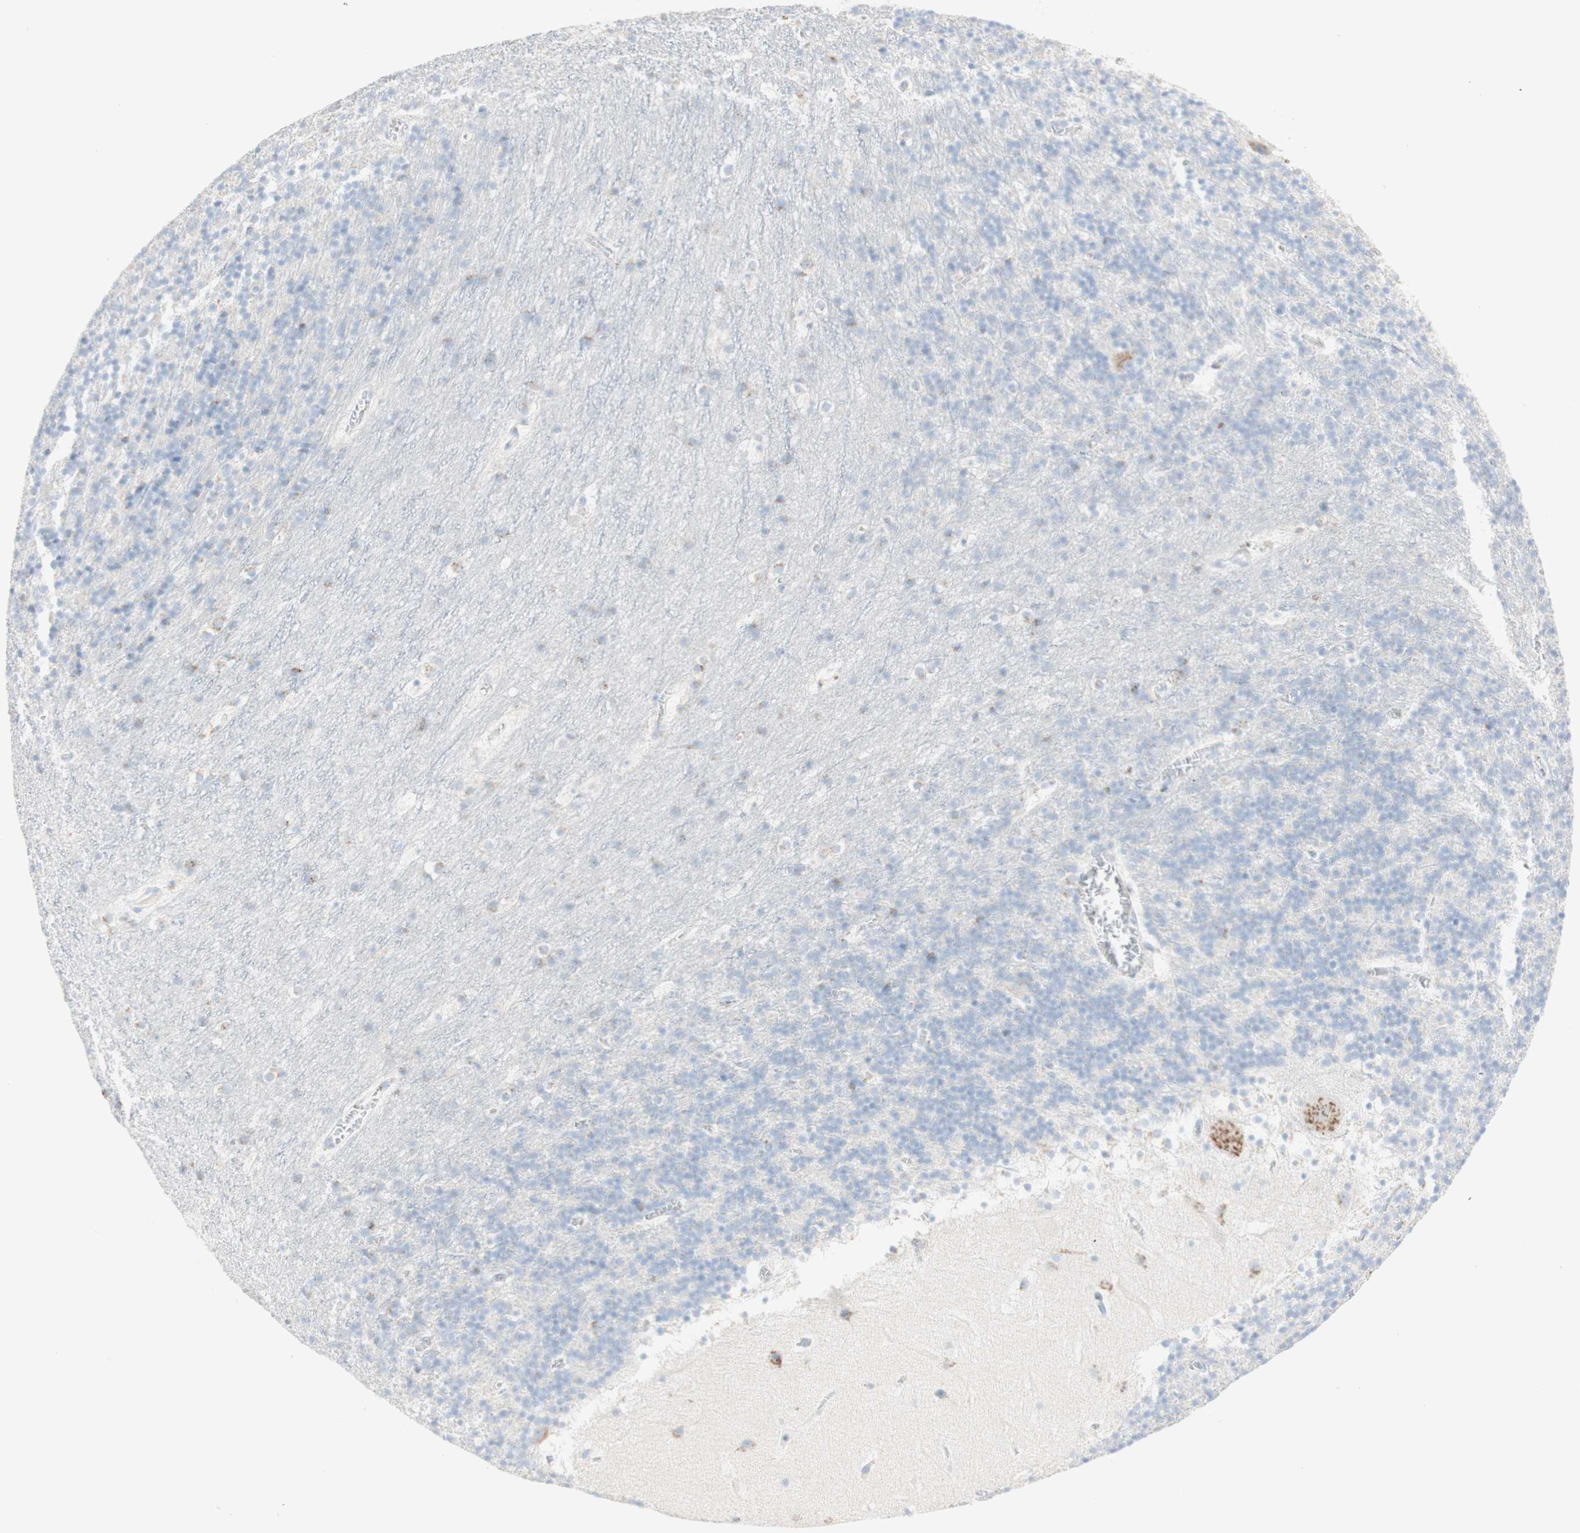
{"staining": {"intensity": "negative", "quantity": "none", "location": "none"}, "tissue": "cerebellum", "cell_type": "Cells in granular layer", "image_type": "normal", "snomed": [{"axis": "morphology", "description": "Normal tissue, NOS"}, {"axis": "topography", "description": "Cerebellum"}], "caption": "A histopathology image of cerebellum stained for a protein shows no brown staining in cells in granular layer. The staining was performed using DAB to visualize the protein expression in brown, while the nuclei were stained in blue with hematoxylin (Magnification: 20x).", "gene": "MANEA", "patient": {"sex": "male", "age": 45}}